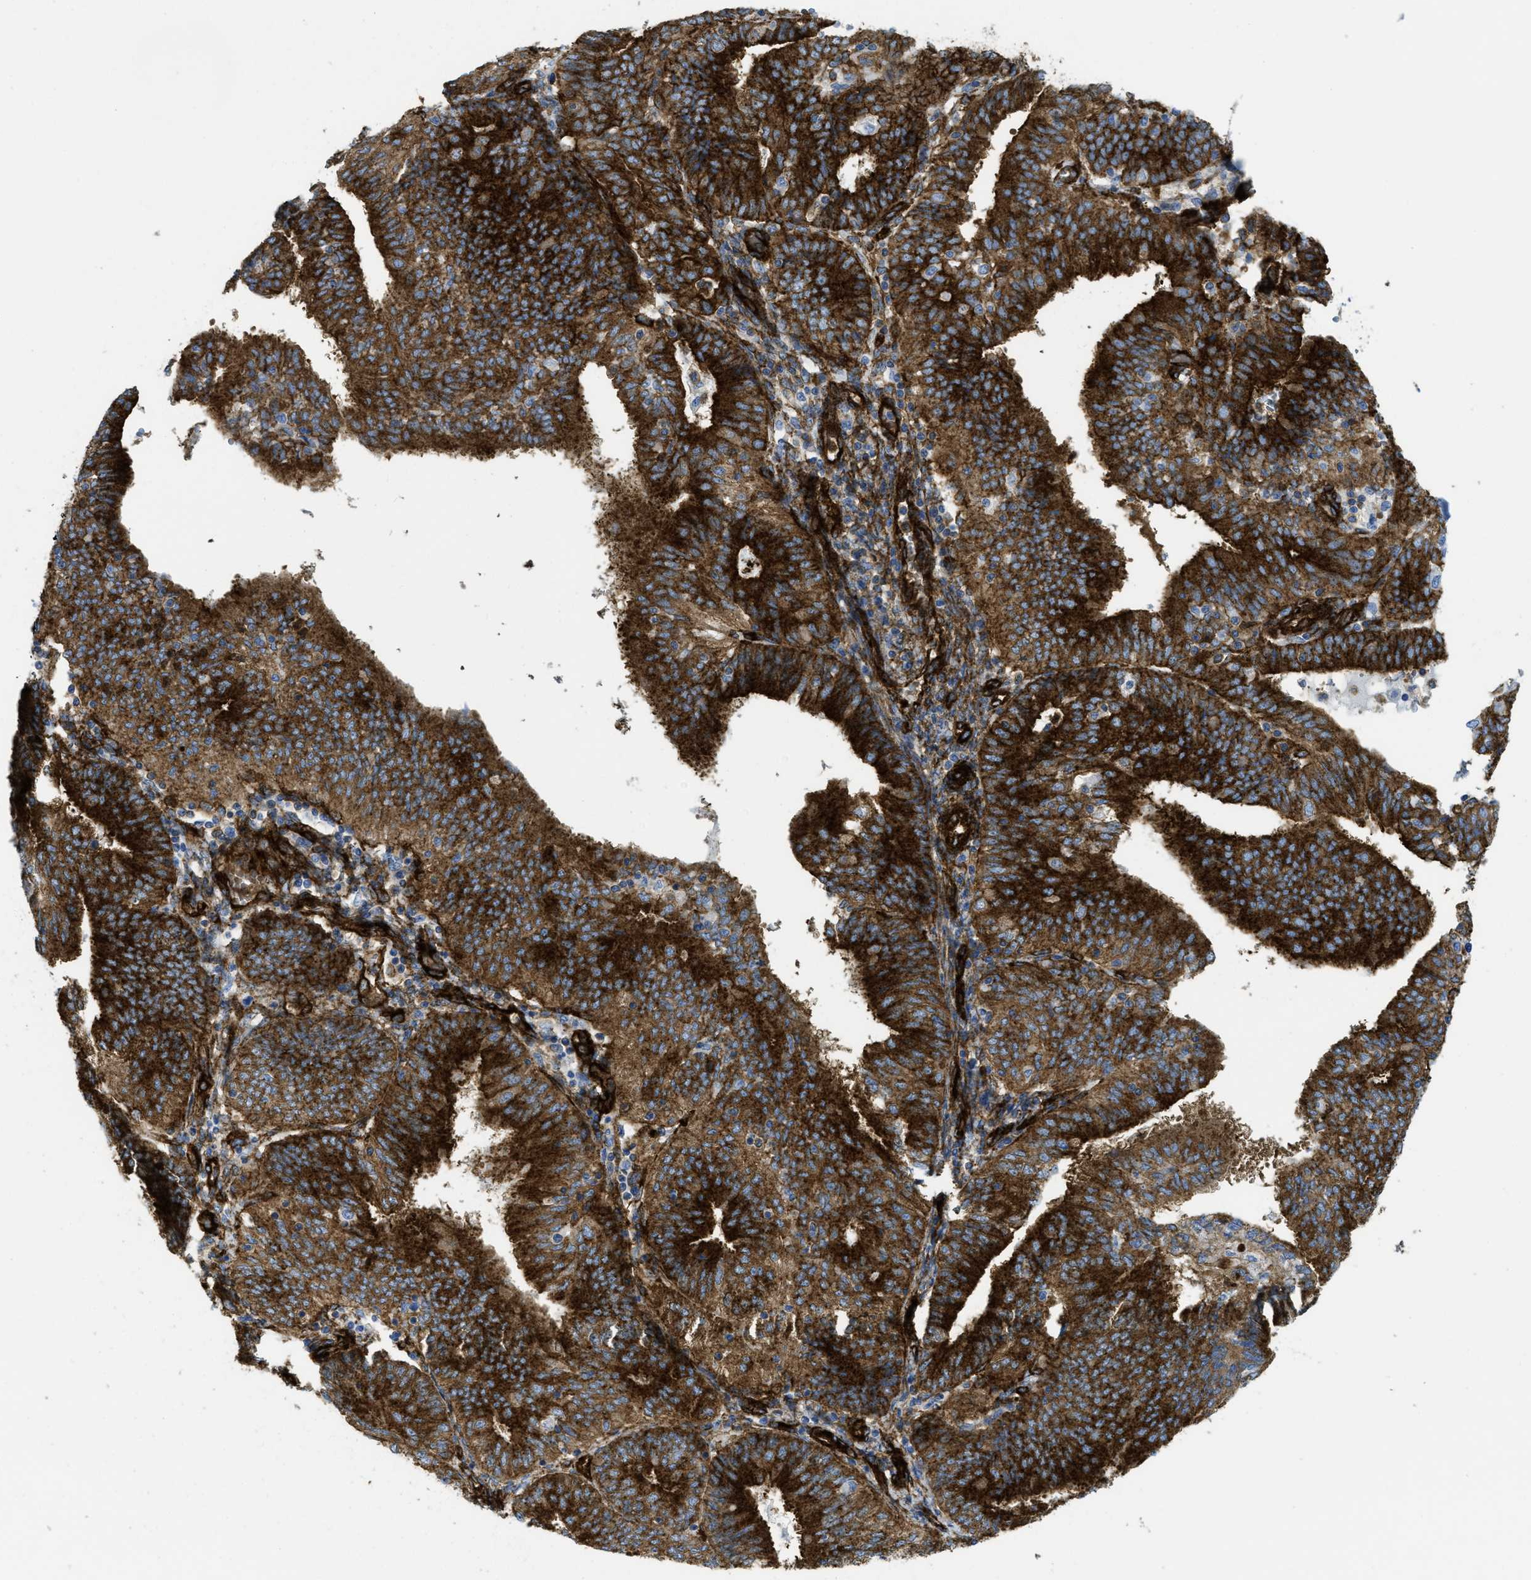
{"staining": {"intensity": "strong", "quantity": ">75%", "location": "cytoplasmic/membranous"}, "tissue": "endometrial cancer", "cell_type": "Tumor cells", "image_type": "cancer", "snomed": [{"axis": "morphology", "description": "Adenocarcinoma, NOS"}, {"axis": "topography", "description": "Endometrium"}], "caption": "Protein staining displays strong cytoplasmic/membranous positivity in approximately >75% of tumor cells in endometrial cancer (adenocarcinoma). (DAB (3,3'-diaminobenzidine) IHC, brown staining for protein, blue staining for nuclei).", "gene": "HIP1", "patient": {"sex": "female", "age": 58}}